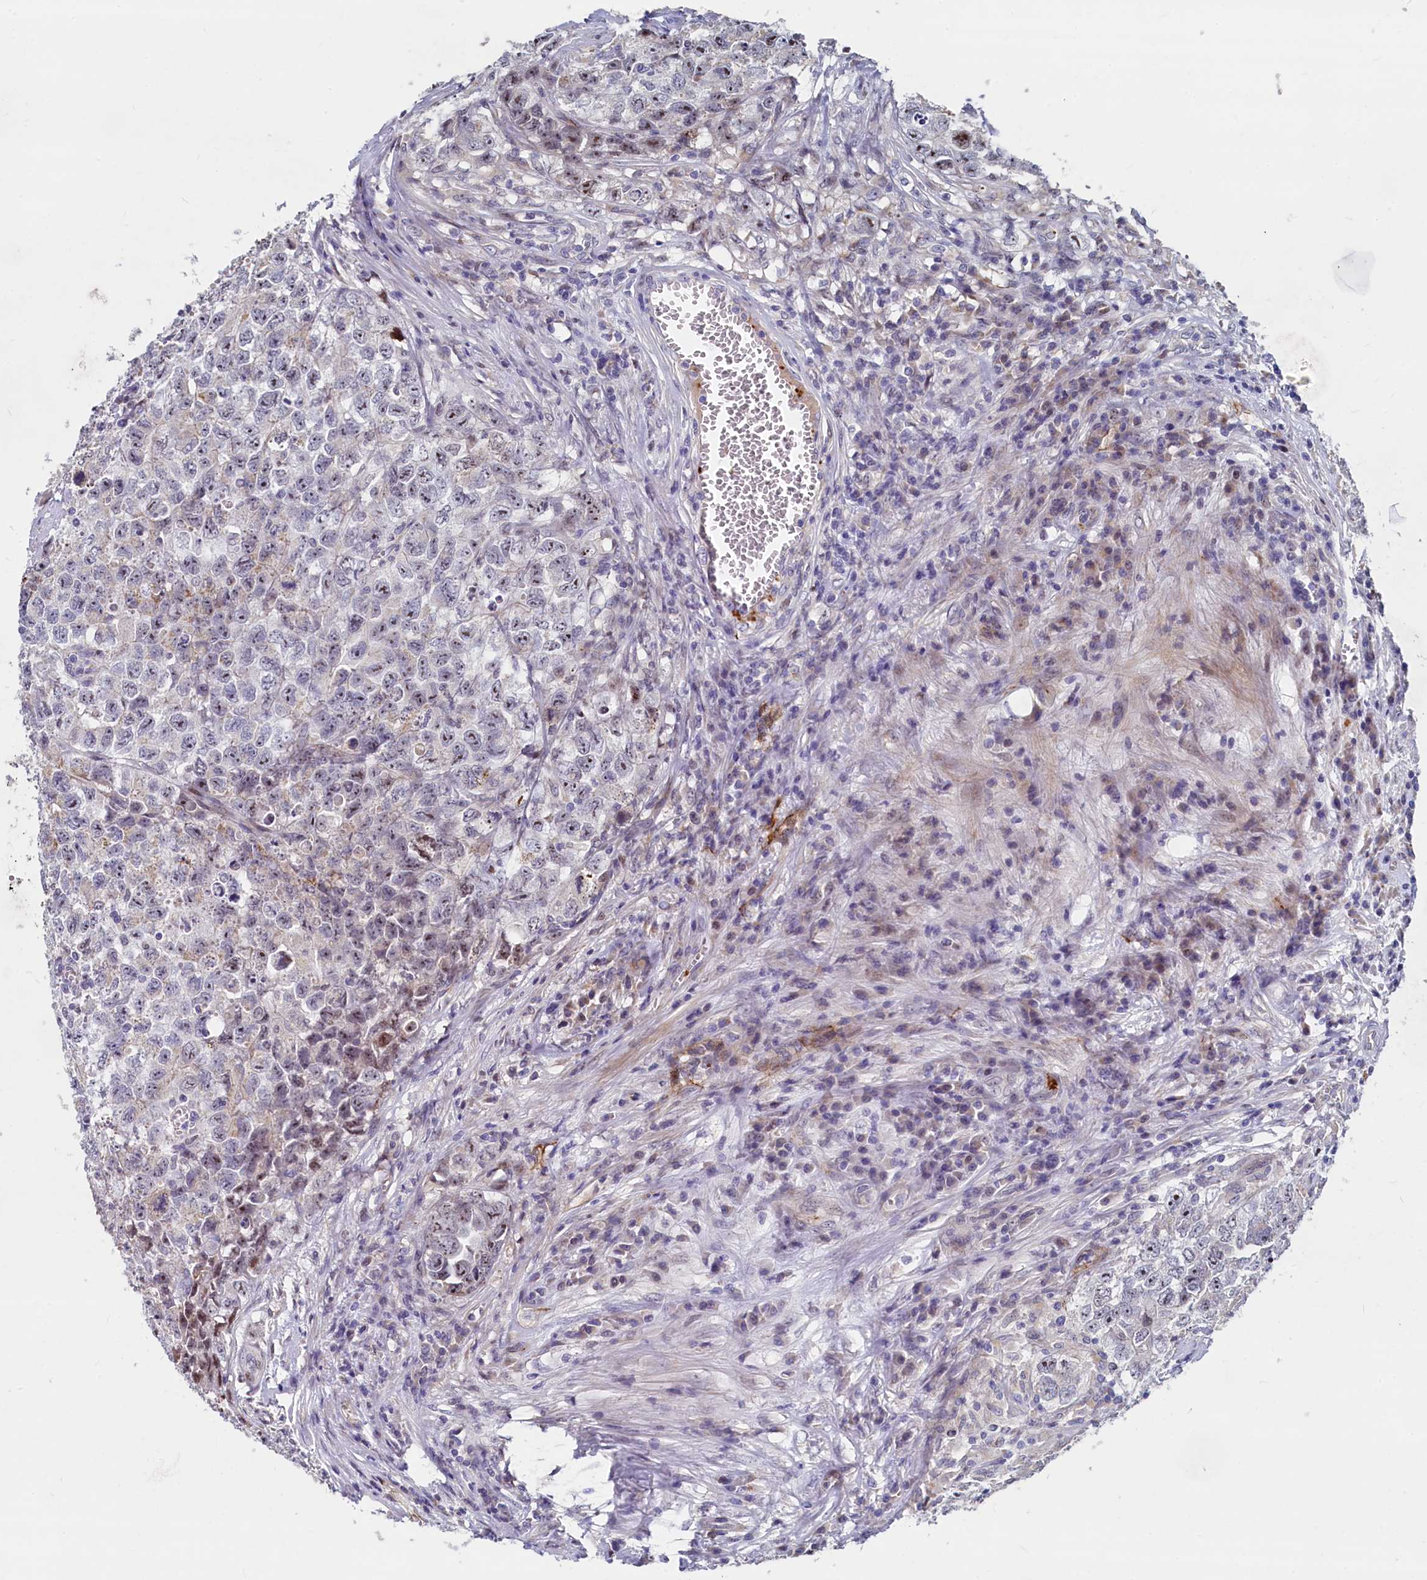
{"staining": {"intensity": "weak", "quantity": "<25%", "location": "nuclear"}, "tissue": "testis cancer", "cell_type": "Tumor cells", "image_type": "cancer", "snomed": [{"axis": "morphology", "description": "Seminoma, NOS"}, {"axis": "morphology", "description": "Carcinoma, Embryonal, NOS"}, {"axis": "topography", "description": "Testis"}], "caption": "Tumor cells are negative for protein expression in human embryonal carcinoma (testis). (Brightfield microscopy of DAB (3,3'-diaminobenzidine) immunohistochemistry at high magnification).", "gene": "ASXL3", "patient": {"sex": "male", "age": 43}}